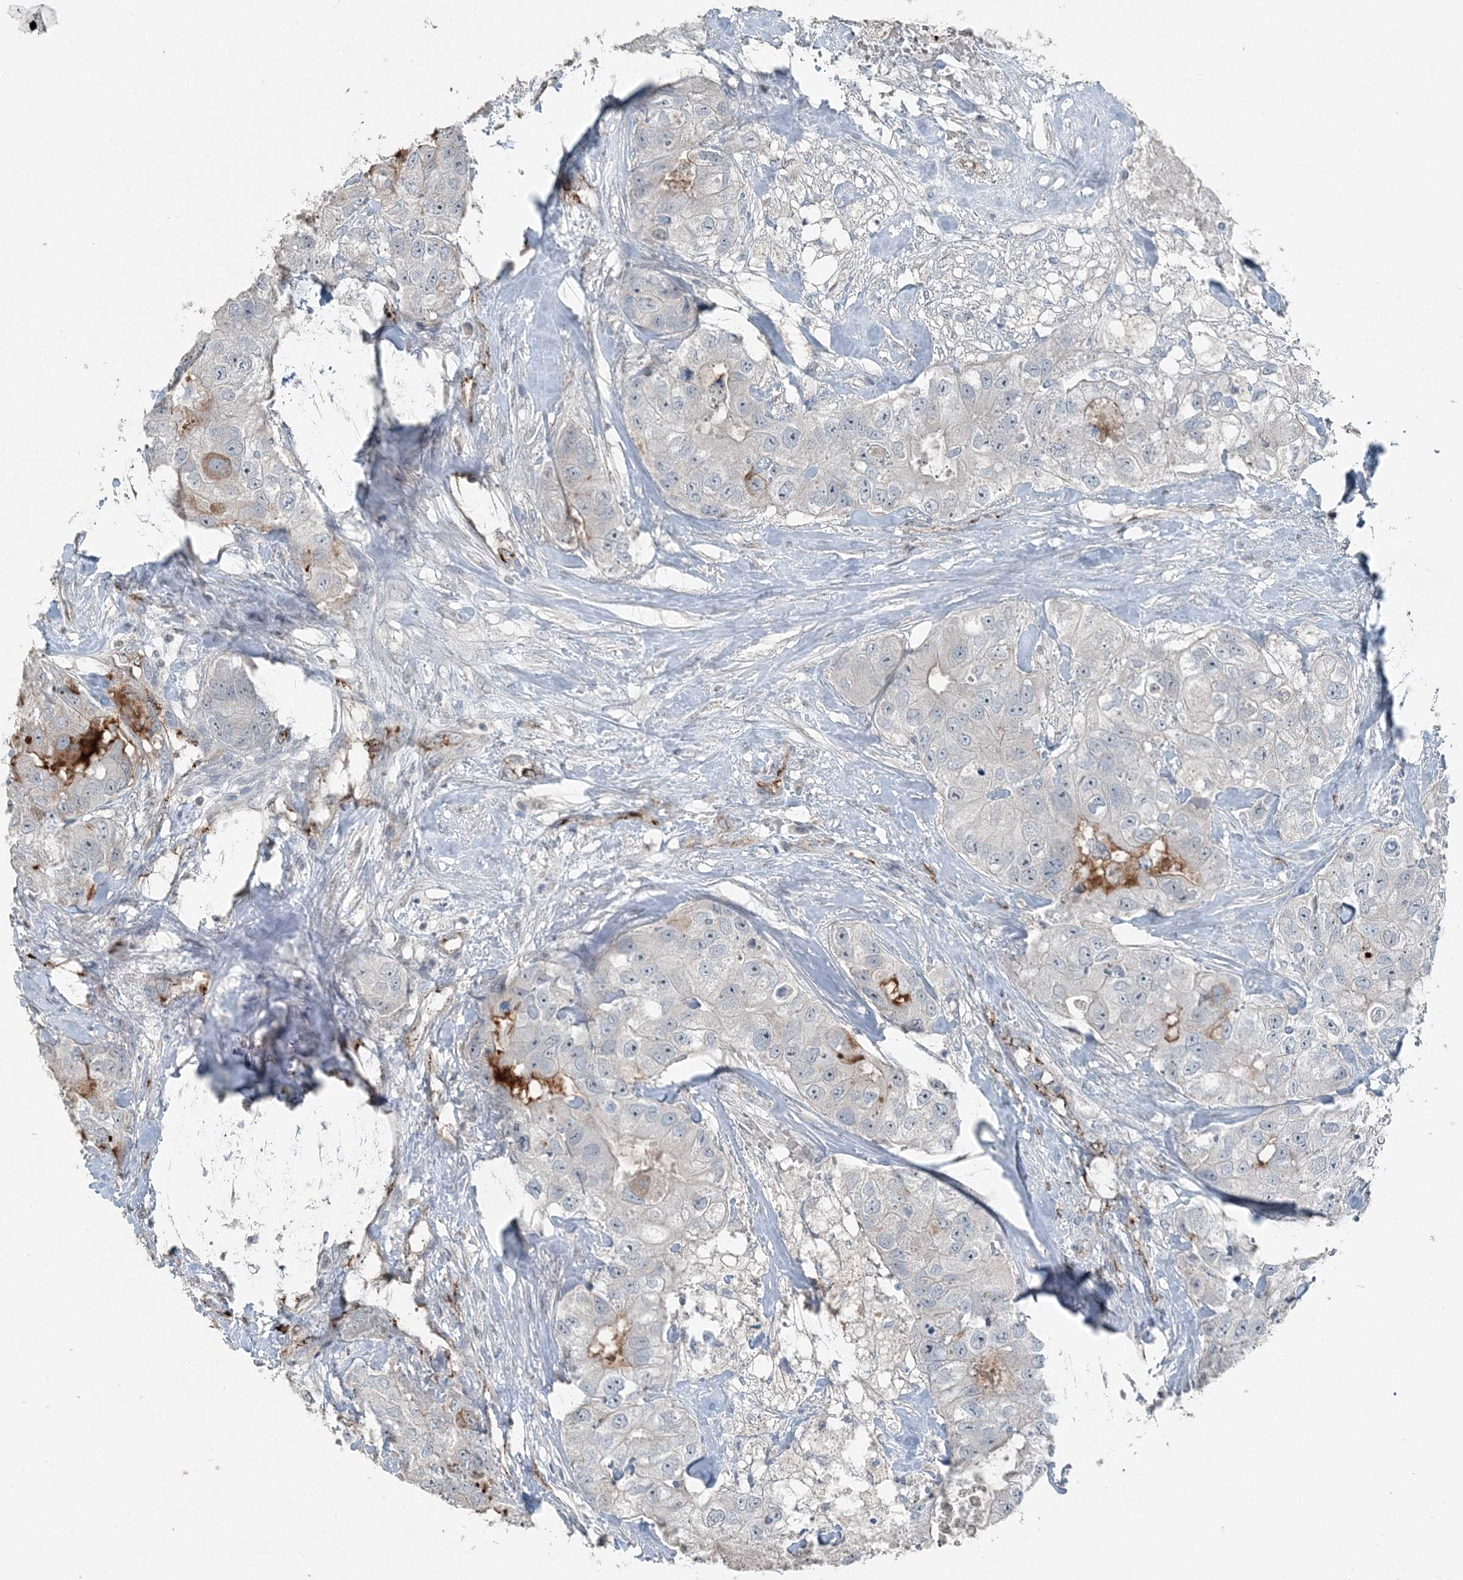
{"staining": {"intensity": "negative", "quantity": "none", "location": "none"}, "tissue": "breast cancer", "cell_type": "Tumor cells", "image_type": "cancer", "snomed": [{"axis": "morphology", "description": "Duct carcinoma"}, {"axis": "topography", "description": "Breast"}], "caption": "Immunohistochemical staining of human infiltrating ductal carcinoma (breast) demonstrates no significant expression in tumor cells. (Brightfield microscopy of DAB (3,3'-diaminobenzidine) IHC at high magnification).", "gene": "ELOVL7", "patient": {"sex": "female", "age": 62}}